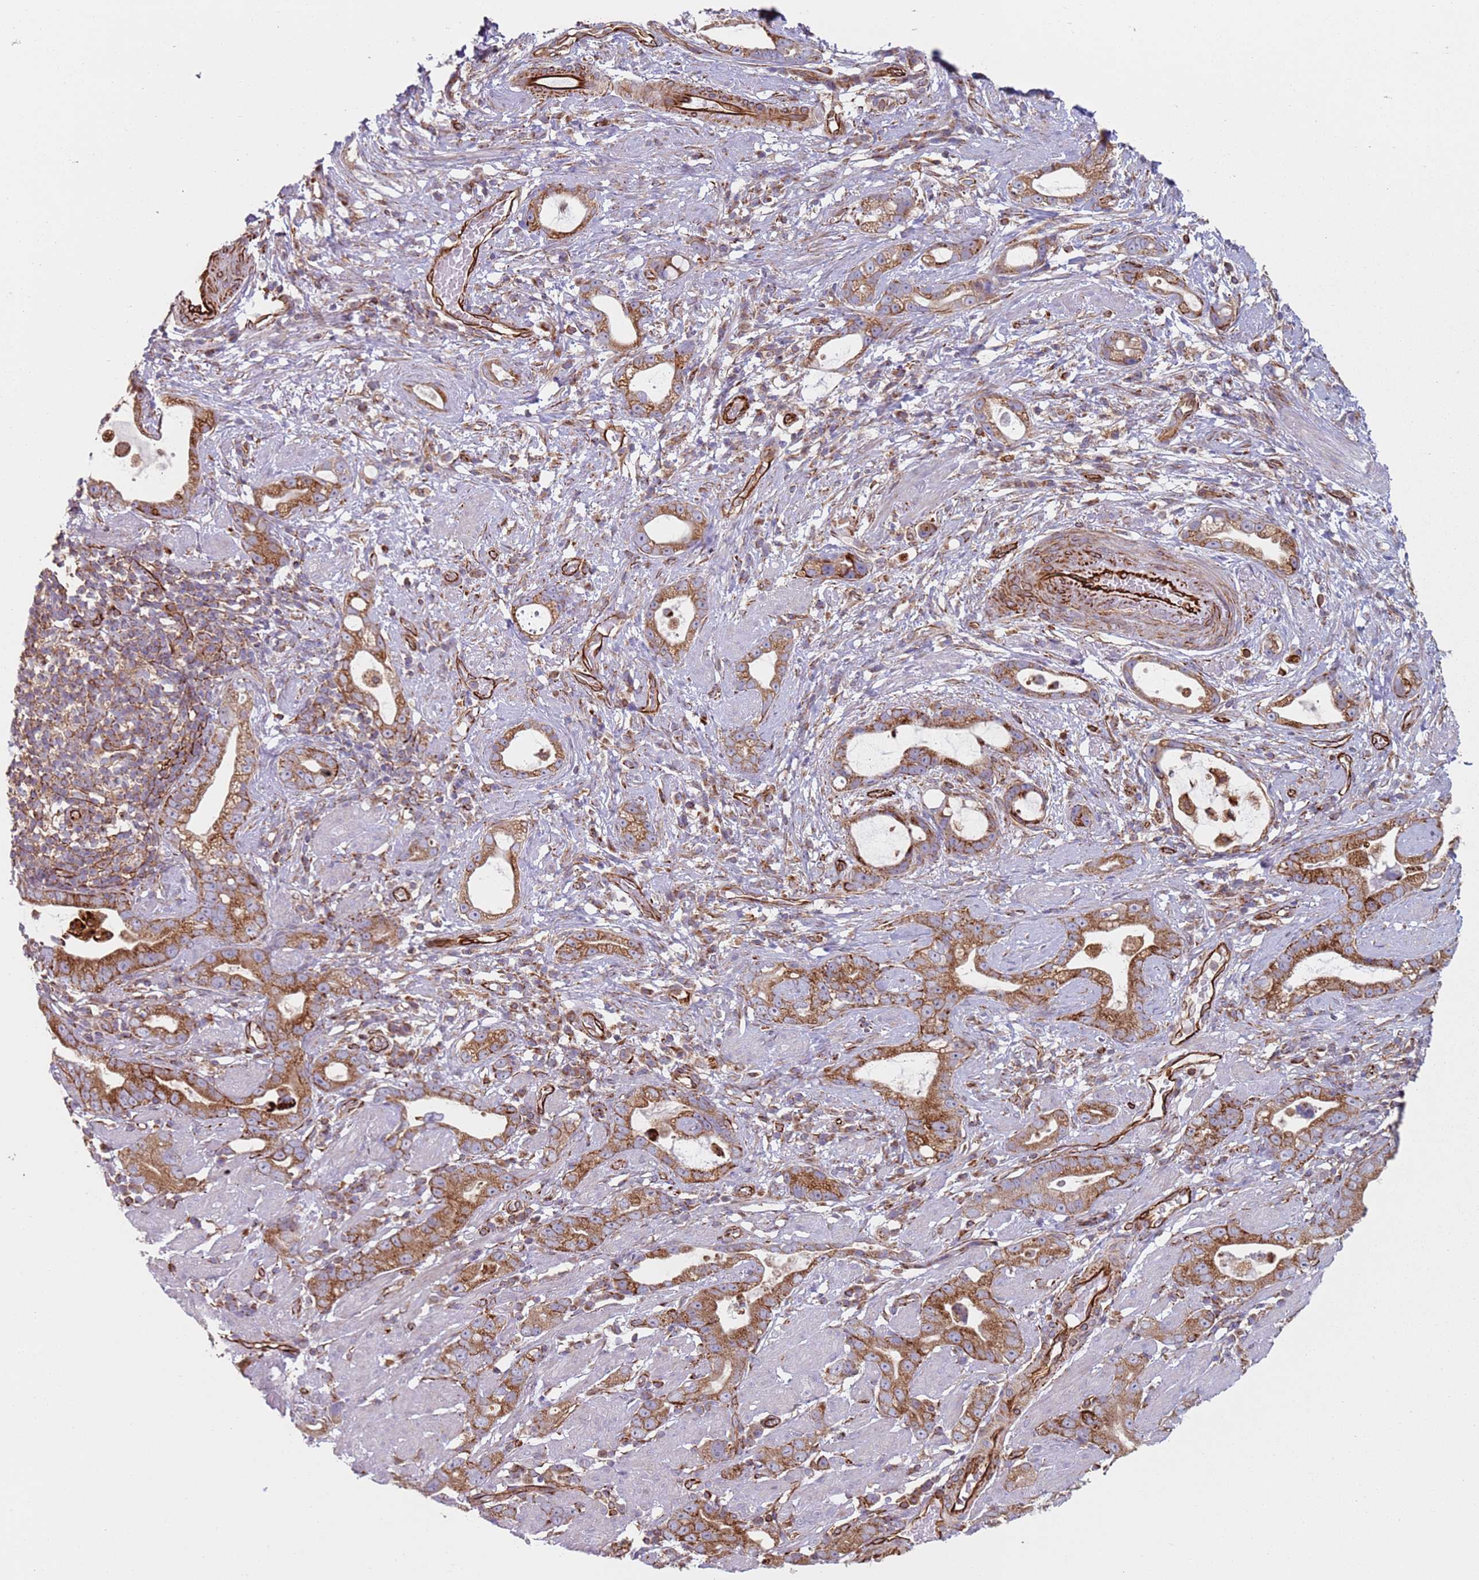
{"staining": {"intensity": "moderate", "quantity": ">75%", "location": "cytoplasmic/membranous"}, "tissue": "stomach cancer", "cell_type": "Tumor cells", "image_type": "cancer", "snomed": [{"axis": "morphology", "description": "Adenocarcinoma, NOS"}, {"axis": "topography", "description": "Stomach"}], "caption": "Stomach cancer (adenocarcinoma) stained with immunohistochemistry reveals moderate cytoplasmic/membranous positivity in approximately >75% of tumor cells.", "gene": "SNAPIN", "patient": {"sex": "male", "age": 55}}